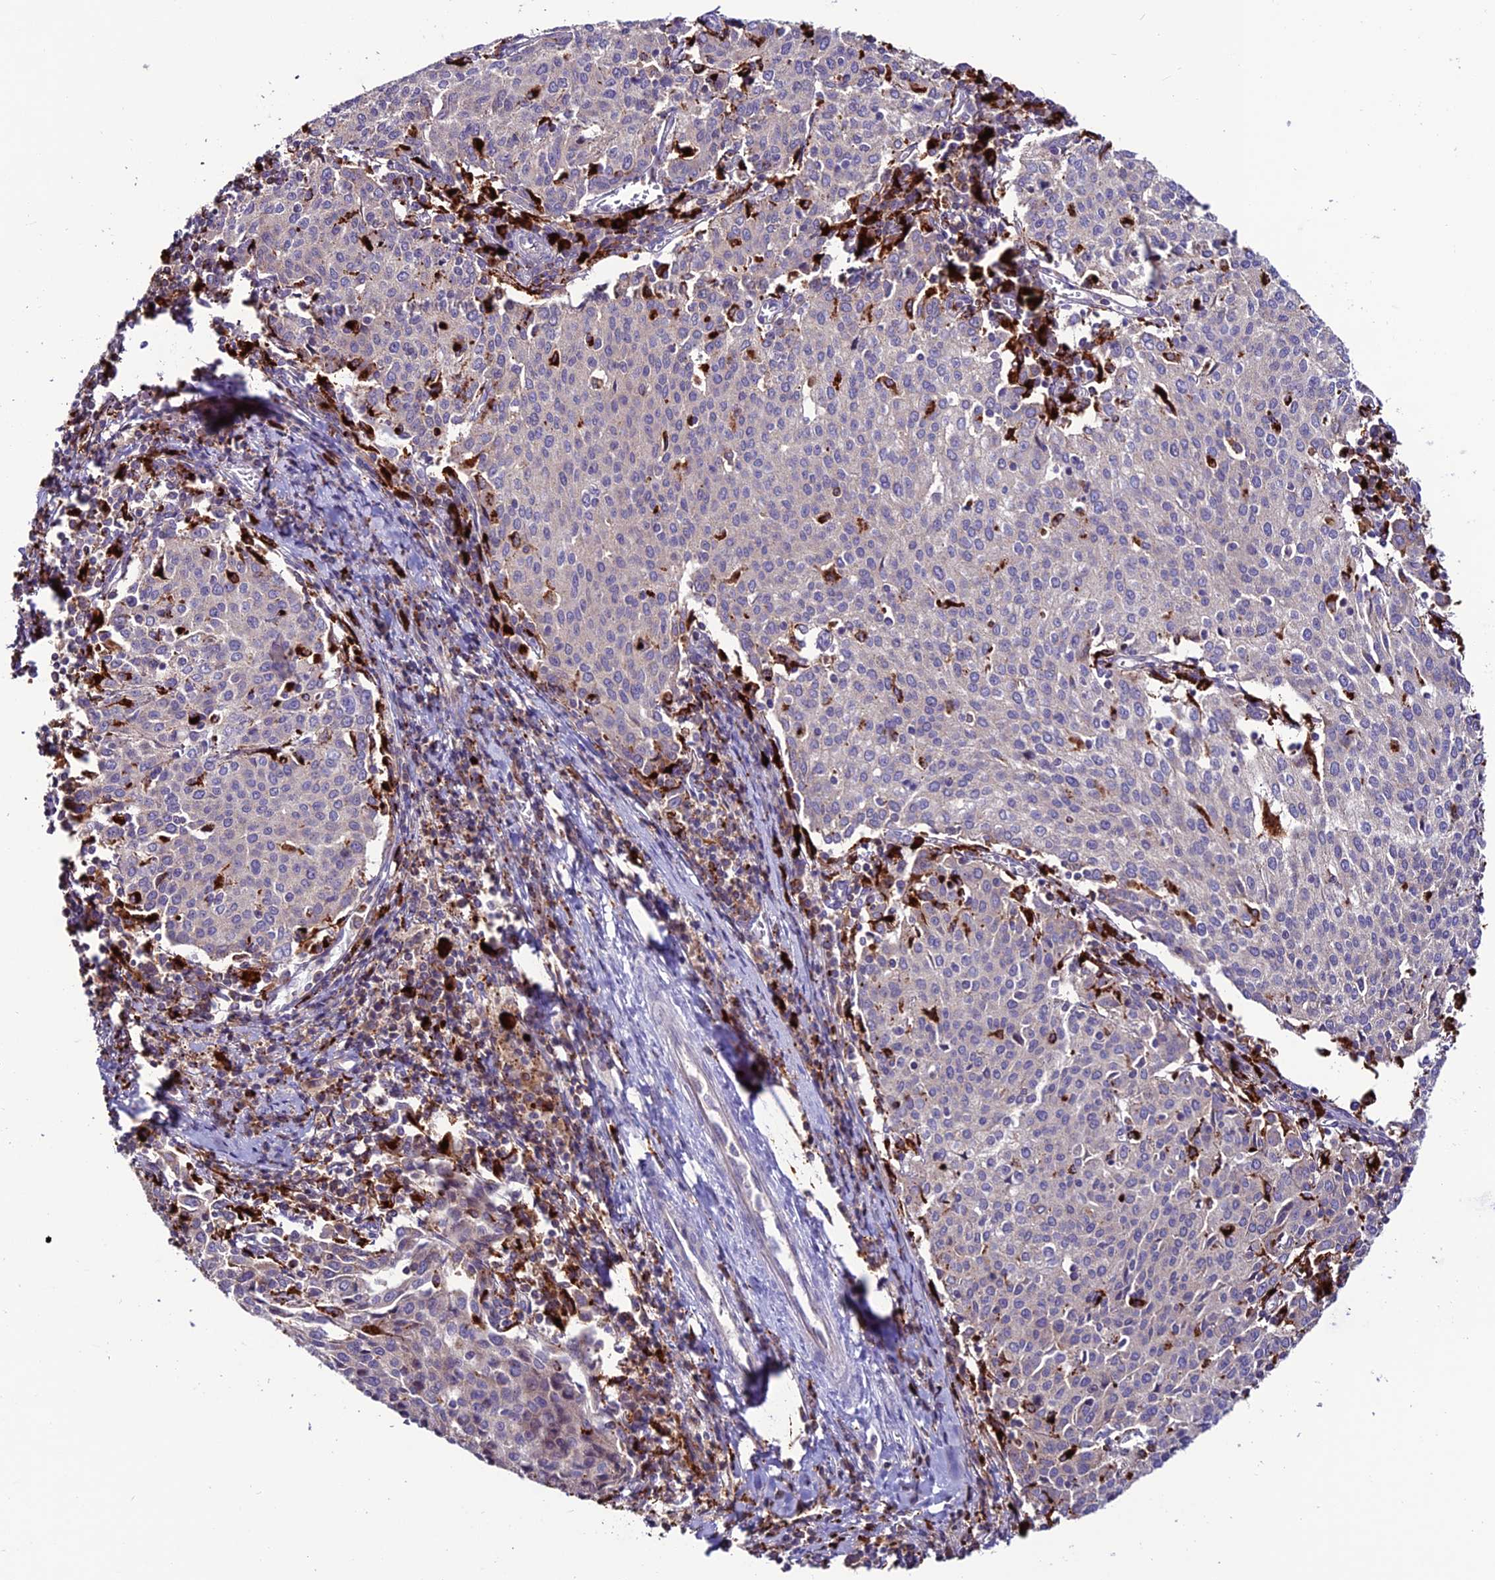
{"staining": {"intensity": "negative", "quantity": "none", "location": "none"}, "tissue": "cervical cancer", "cell_type": "Tumor cells", "image_type": "cancer", "snomed": [{"axis": "morphology", "description": "Squamous cell carcinoma, NOS"}, {"axis": "topography", "description": "Cervix"}], "caption": "This is a histopathology image of IHC staining of cervical cancer (squamous cell carcinoma), which shows no staining in tumor cells.", "gene": "ARHGEF18", "patient": {"sex": "female", "age": 46}}